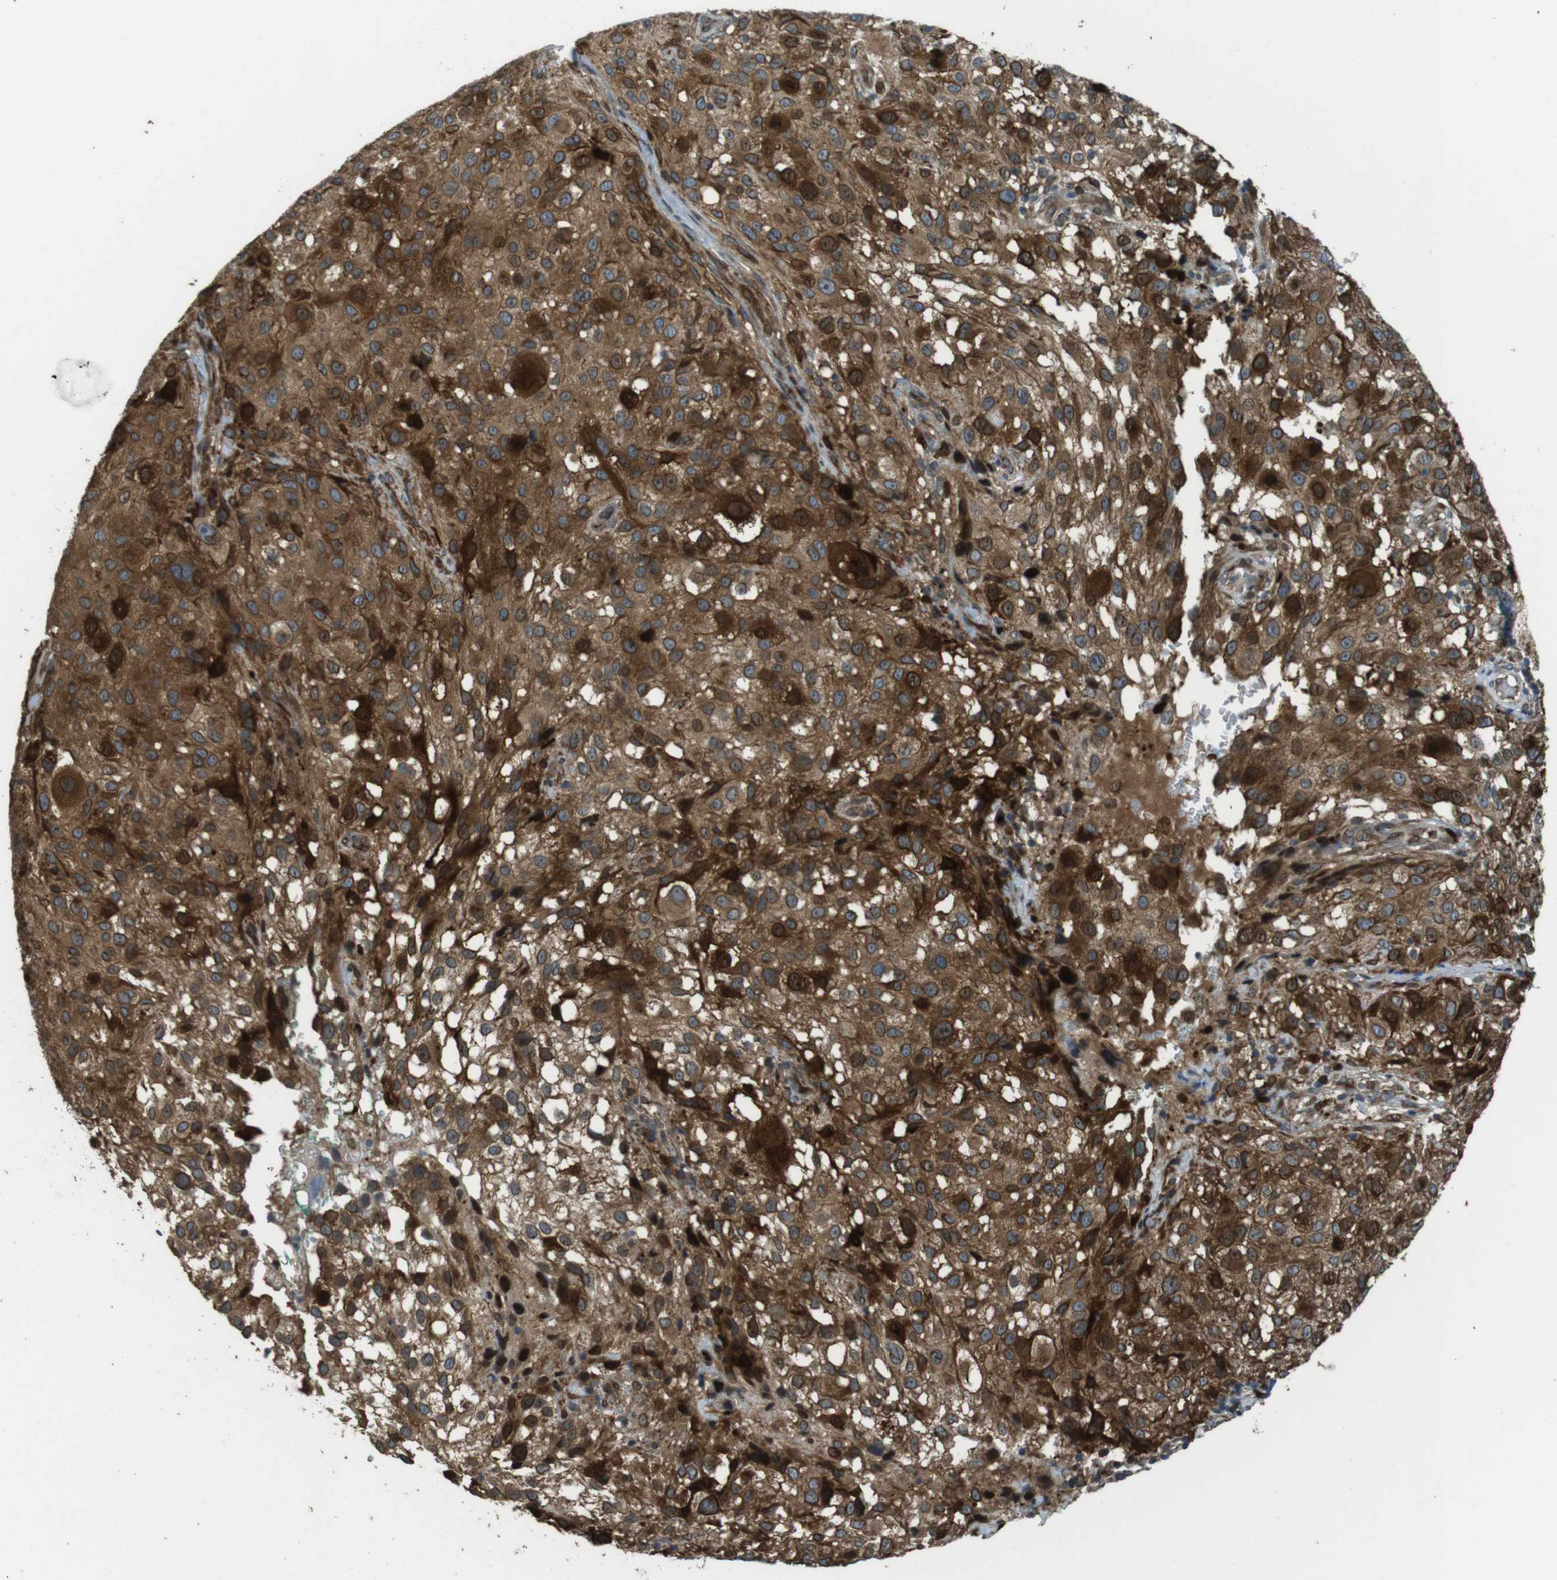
{"staining": {"intensity": "moderate", "quantity": ">75%", "location": "cytoplasmic/membranous"}, "tissue": "melanoma", "cell_type": "Tumor cells", "image_type": "cancer", "snomed": [{"axis": "morphology", "description": "Necrosis, NOS"}, {"axis": "morphology", "description": "Malignant melanoma, NOS"}, {"axis": "topography", "description": "Skin"}], "caption": "Protein staining by immunohistochemistry (IHC) shows moderate cytoplasmic/membranous positivity in approximately >75% of tumor cells in malignant melanoma. (DAB (3,3'-diaminobenzidine) = brown stain, brightfield microscopy at high magnification).", "gene": "ZNF330", "patient": {"sex": "female", "age": 87}}